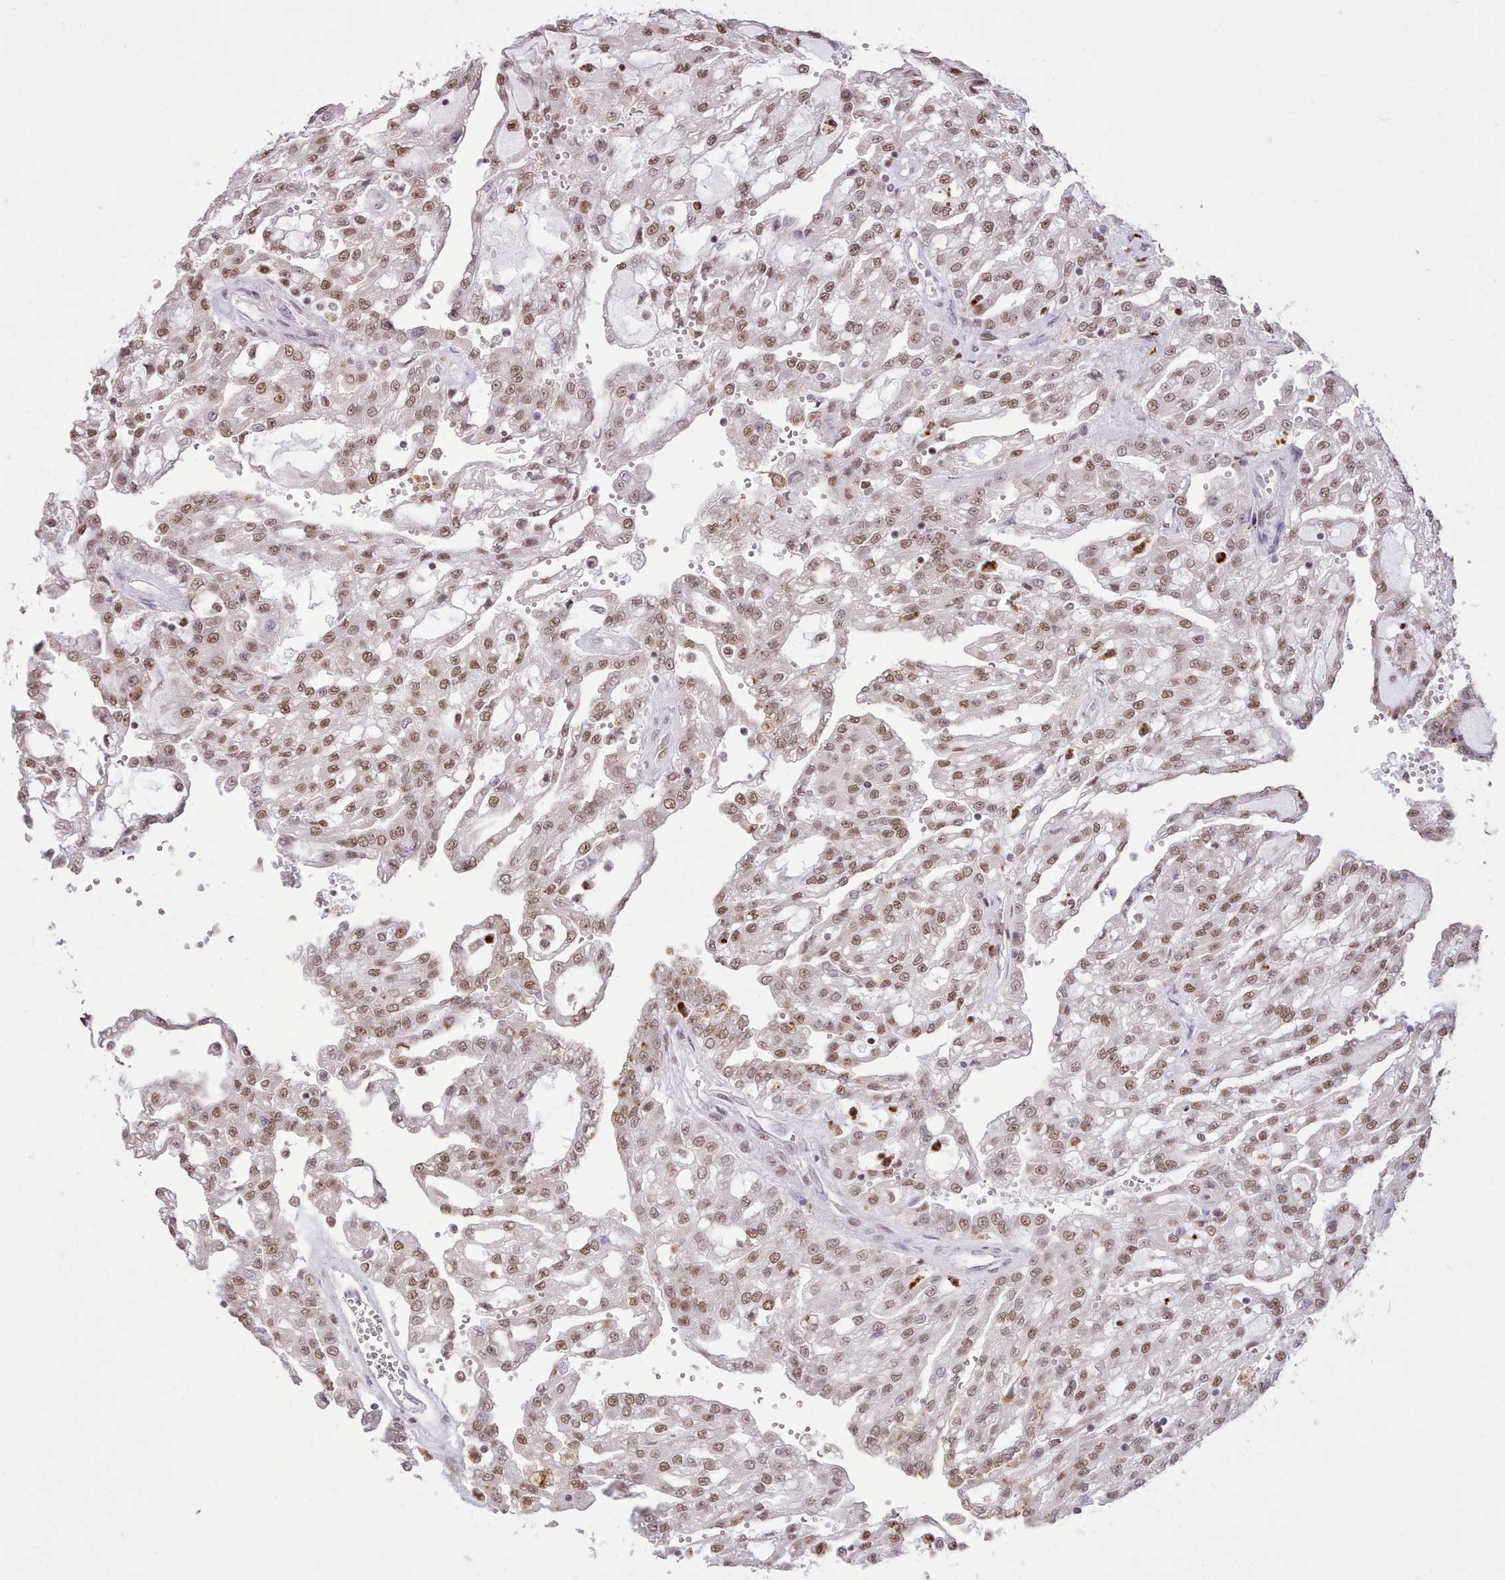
{"staining": {"intensity": "moderate", "quantity": ">75%", "location": "nuclear"}, "tissue": "renal cancer", "cell_type": "Tumor cells", "image_type": "cancer", "snomed": [{"axis": "morphology", "description": "Adenocarcinoma, NOS"}, {"axis": "topography", "description": "Kidney"}], "caption": "Immunohistochemistry micrograph of renal cancer stained for a protein (brown), which demonstrates medium levels of moderate nuclear staining in about >75% of tumor cells.", "gene": "TAF15", "patient": {"sex": "male", "age": 63}}